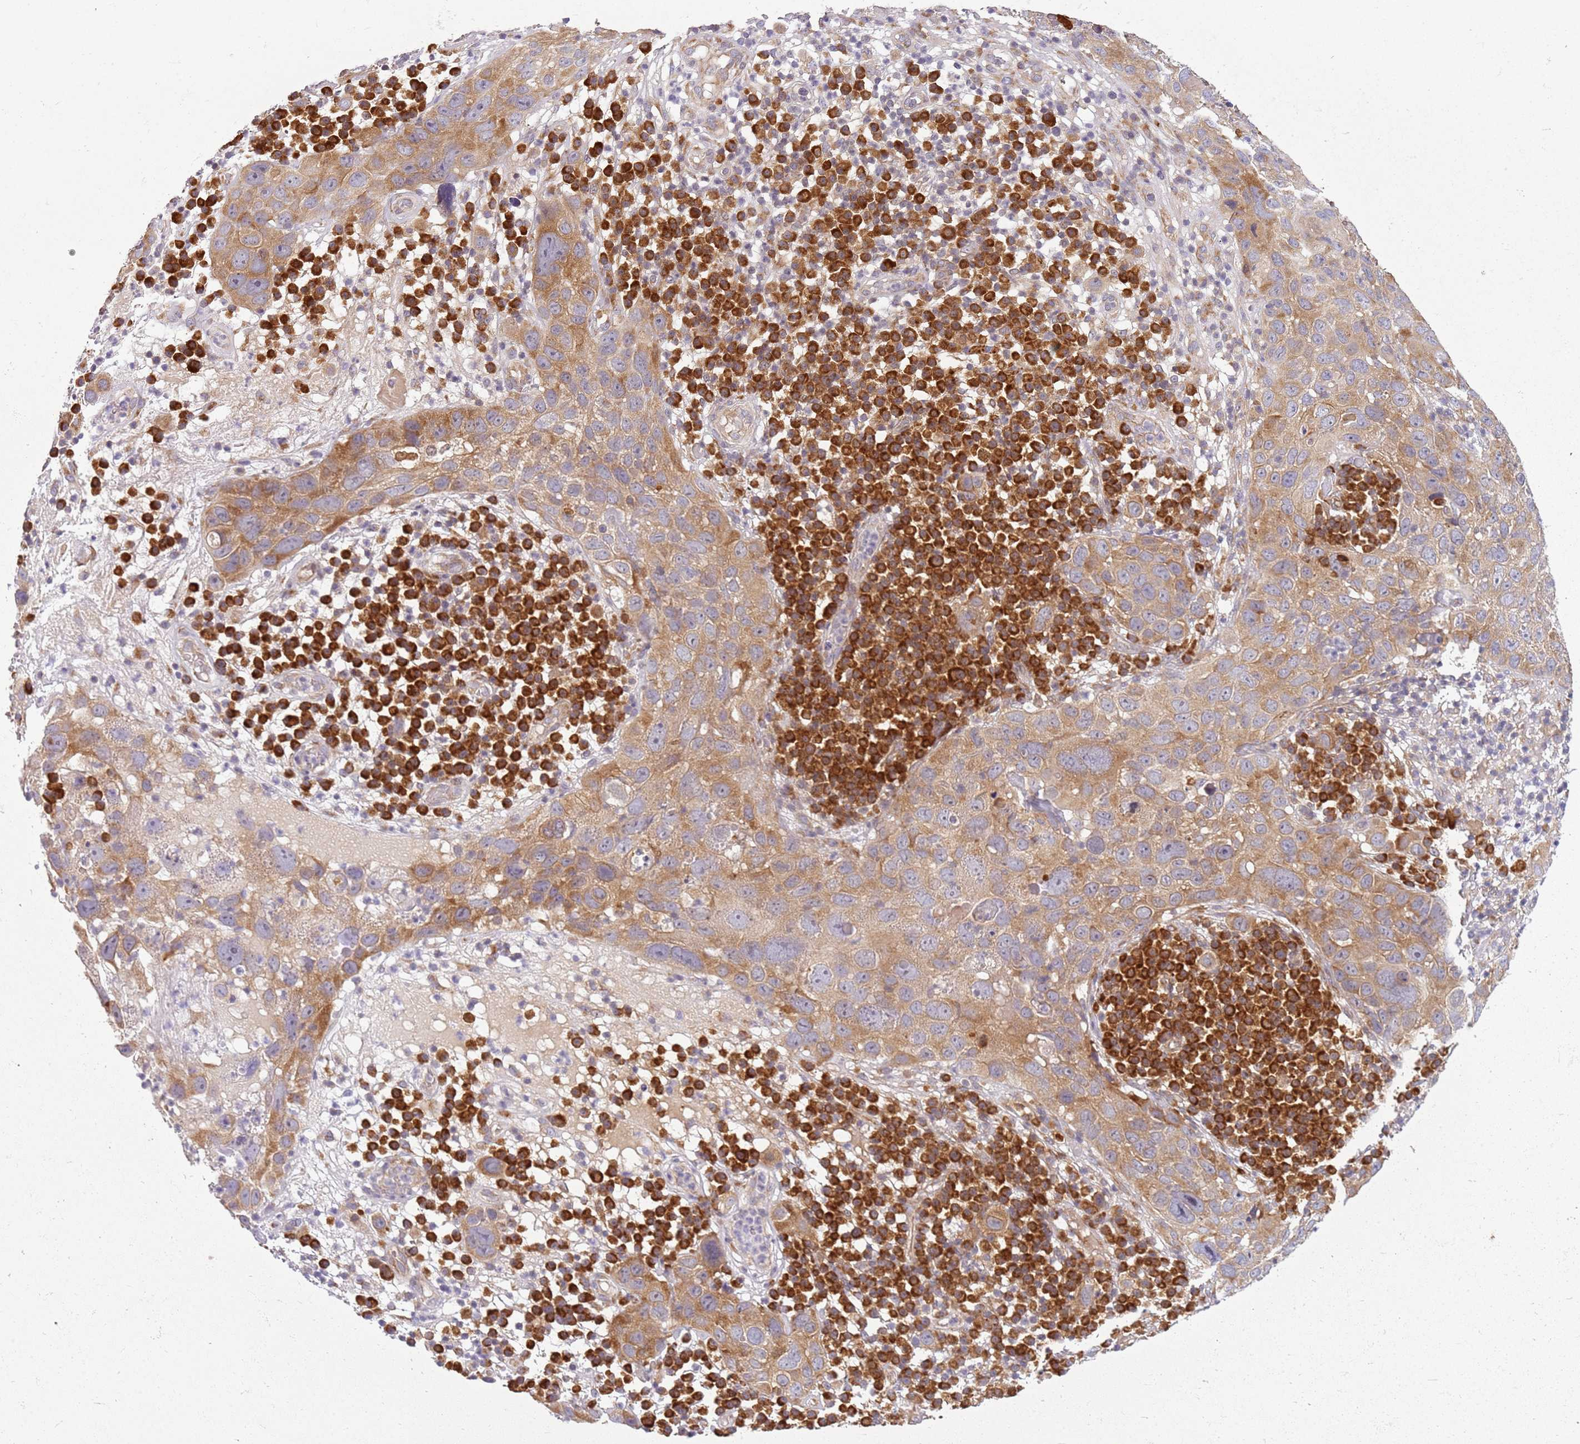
{"staining": {"intensity": "moderate", "quantity": ">75%", "location": "cytoplasmic/membranous"}, "tissue": "skin cancer", "cell_type": "Tumor cells", "image_type": "cancer", "snomed": [{"axis": "morphology", "description": "Squamous cell carcinoma in situ, NOS"}, {"axis": "morphology", "description": "Squamous cell carcinoma, NOS"}, {"axis": "topography", "description": "Skin"}], "caption": "An immunohistochemistry (IHC) photomicrograph of neoplastic tissue is shown. Protein staining in brown labels moderate cytoplasmic/membranous positivity in skin cancer within tumor cells. (DAB IHC with brightfield microscopy, high magnification).", "gene": "RPS28", "patient": {"sex": "male", "age": 93}}